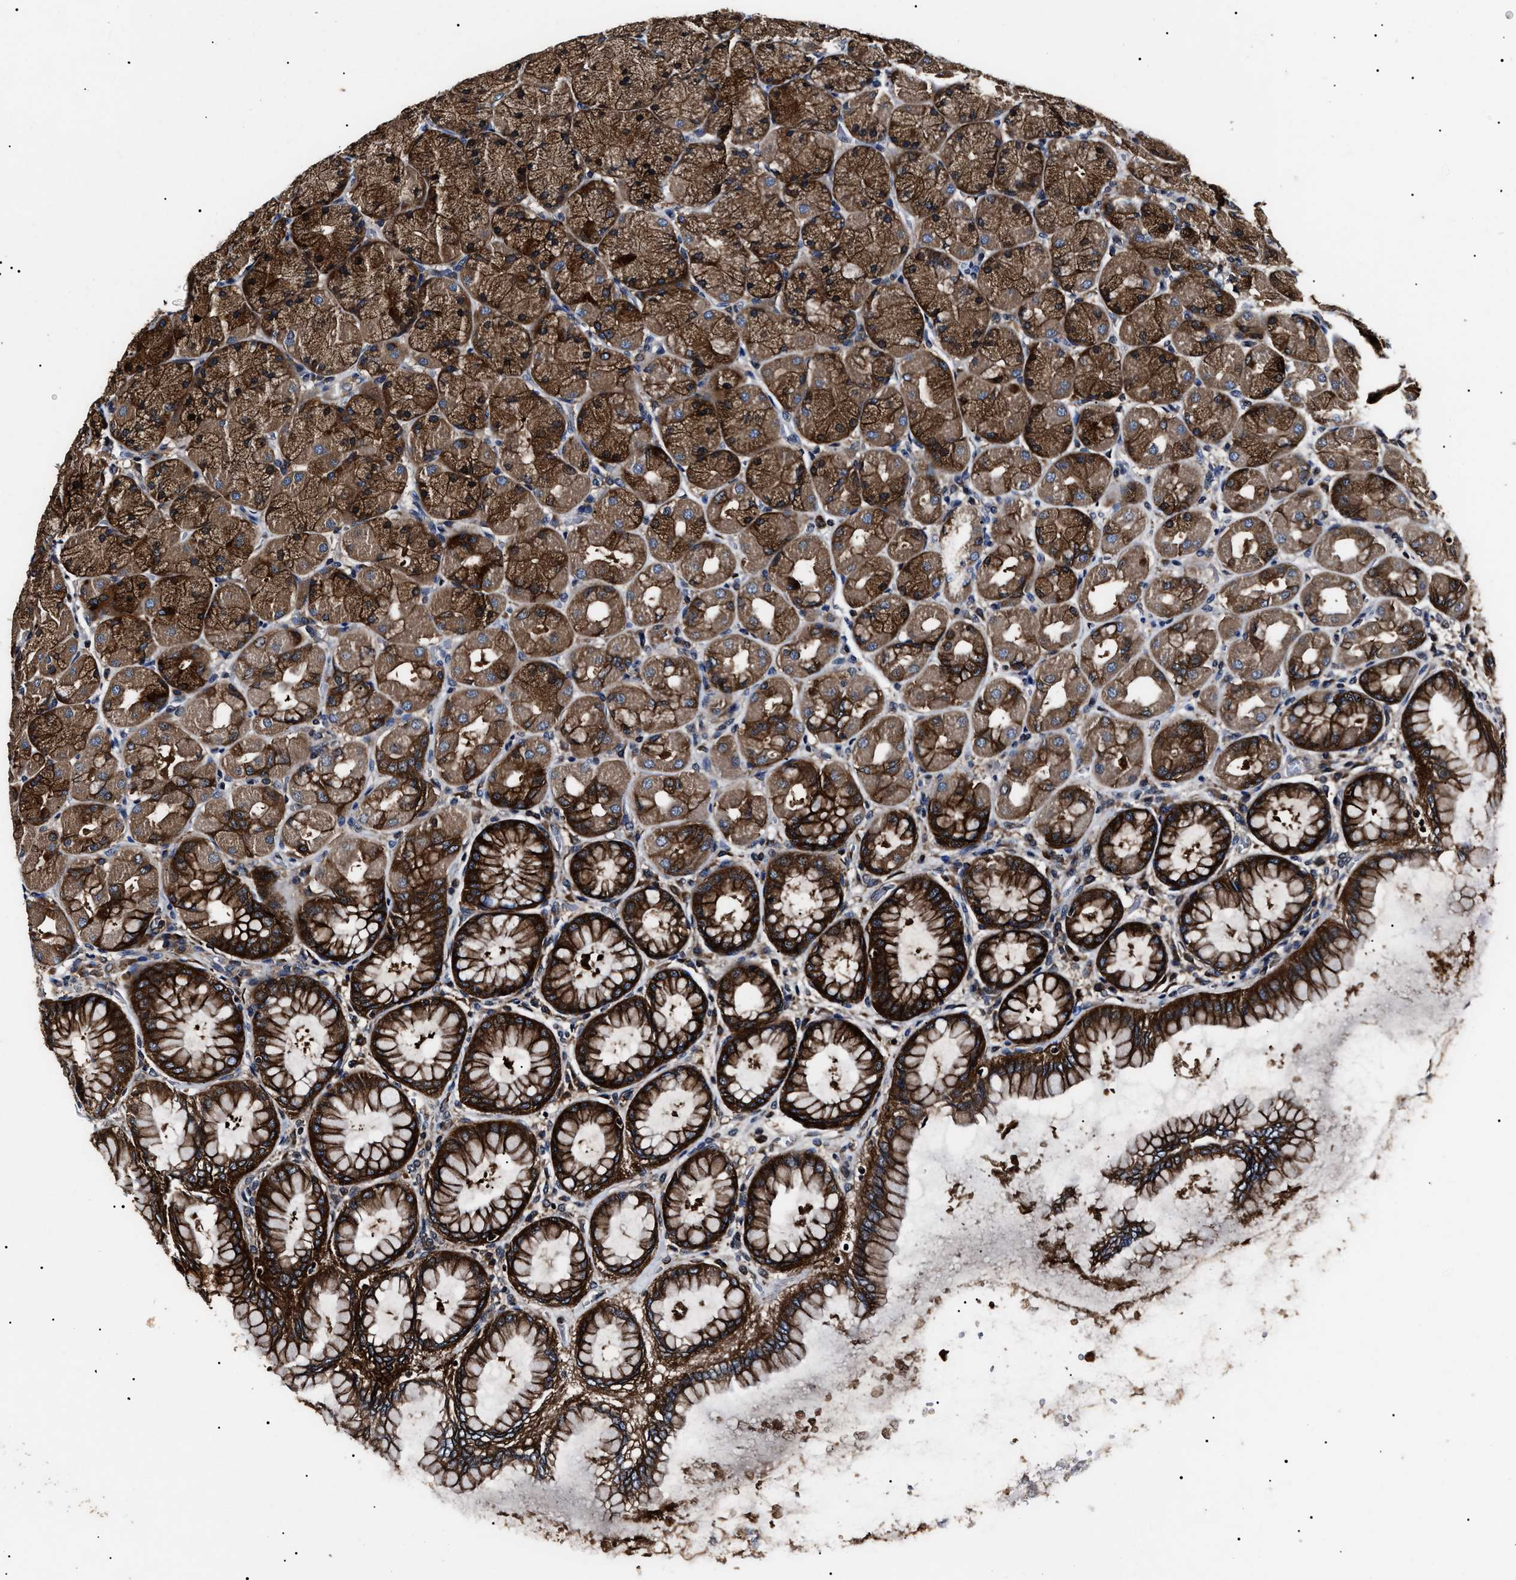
{"staining": {"intensity": "strong", "quantity": ">75%", "location": "cytoplasmic/membranous"}, "tissue": "stomach", "cell_type": "Glandular cells", "image_type": "normal", "snomed": [{"axis": "morphology", "description": "Normal tissue, NOS"}, {"axis": "topography", "description": "Stomach, upper"}], "caption": "IHC image of benign stomach: human stomach stained using immunohistochemistry (IHC) reveals high levels of strong protein expression localized specifically in the cytoplasmic/membranous of glandular cells, appearing as a cytoplasmic/membranous brown color.", "gene": "CCT8", "patient": {"sex": "female", "age": 56}}